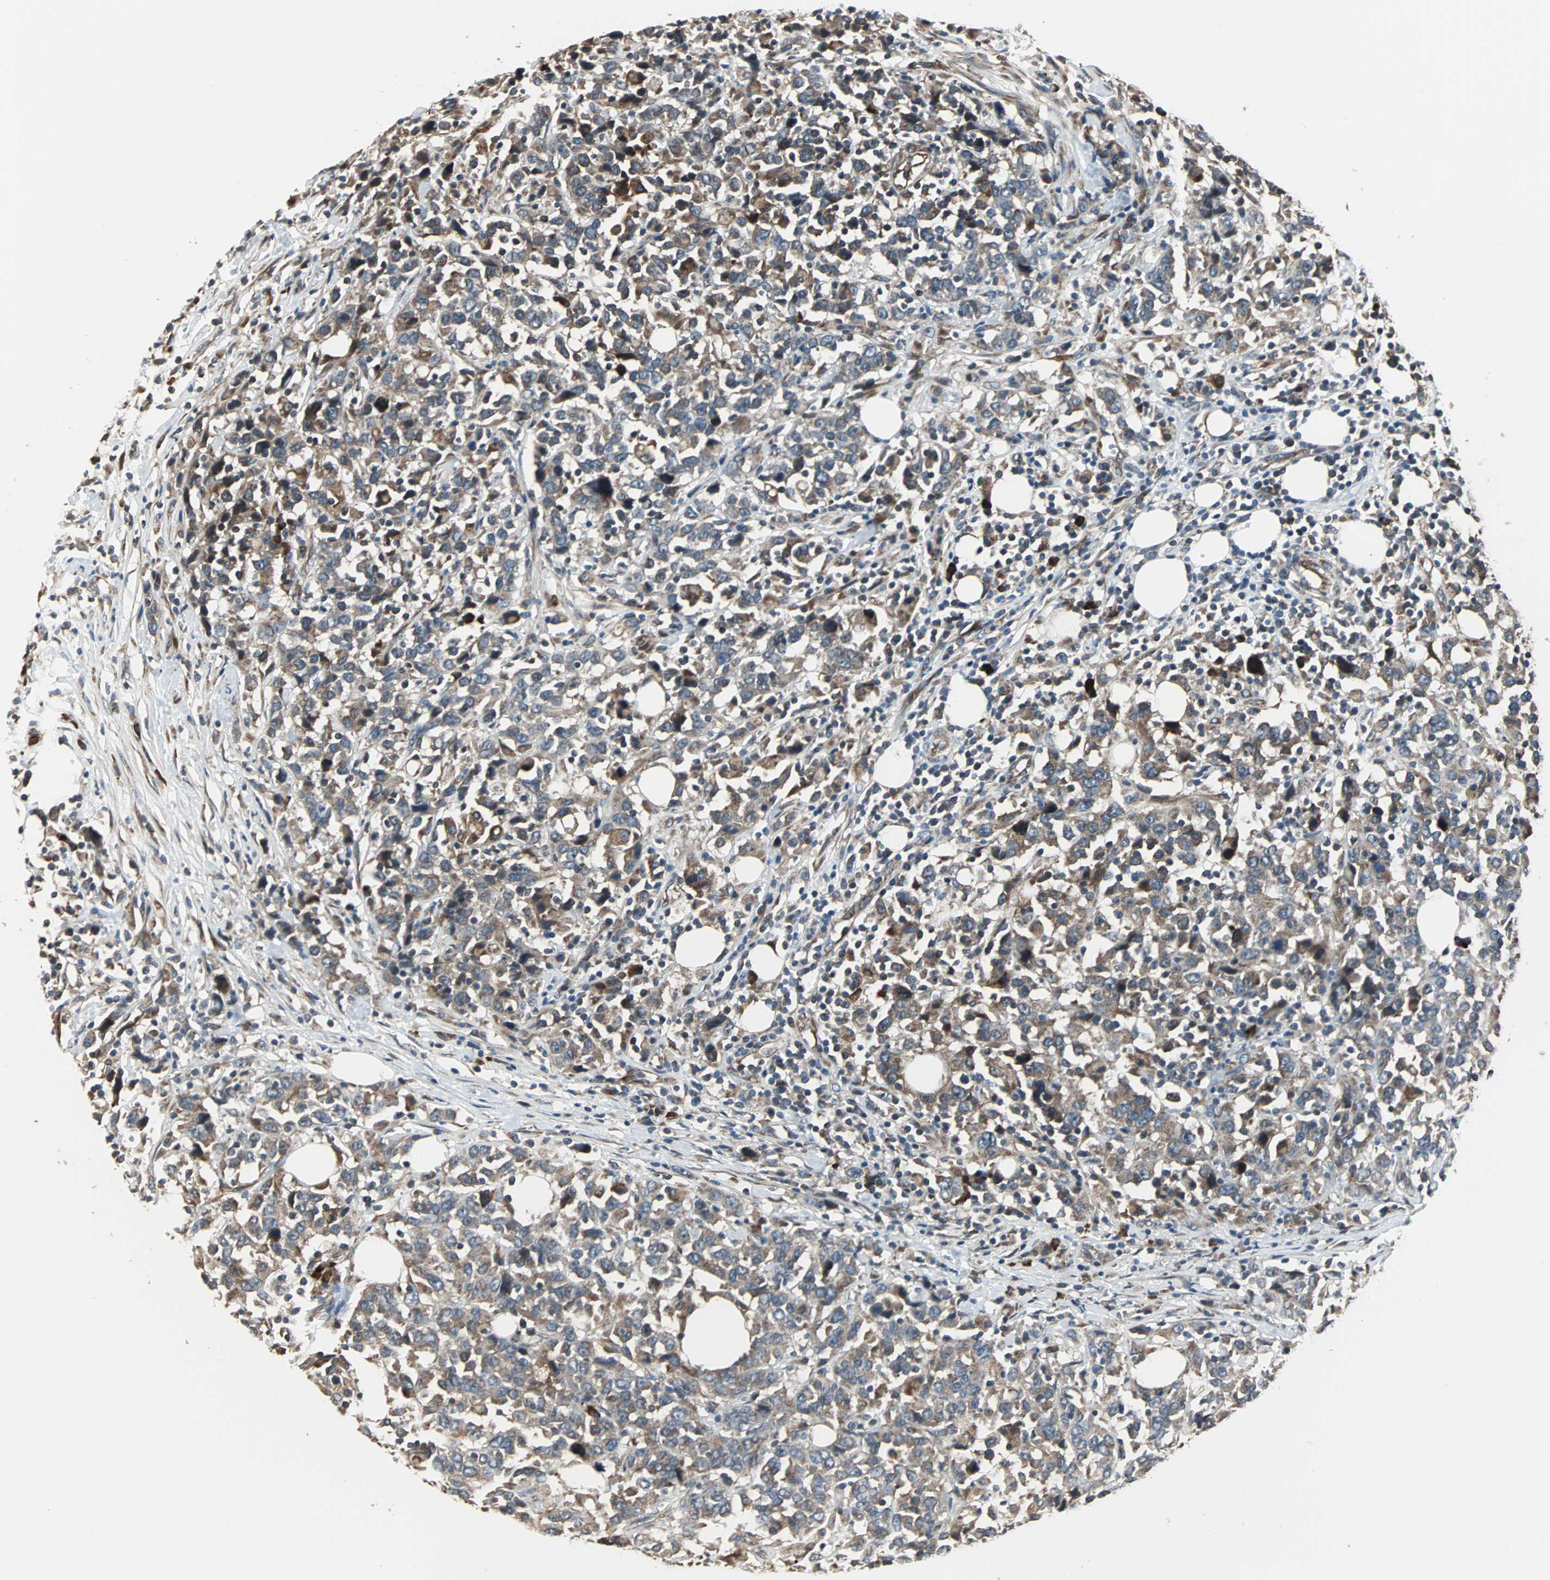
{"staining": {"intensity": "moderate", "quantity": ">75%", "location": "cytoplasmic/membranous"}, "tissue": "urothelial cancer", "cell_type": "Tumor cells", "image_type": "cancer", "snomed": [{"axis": "morphology", "description": "Urothelial carcinoma, High grade"}, {"axis": "topography", "description": "Urinary bladder"}], "caption": "This is a photomicrograph of immunohistochemistry (IHC) staining of high-grade urothelial carcinoma, which shows moderate positivity in the cytoplasmic/membranous of tumor cells.", "gene": "CHP1", "patient": {"sex": "male", "age": 61}}